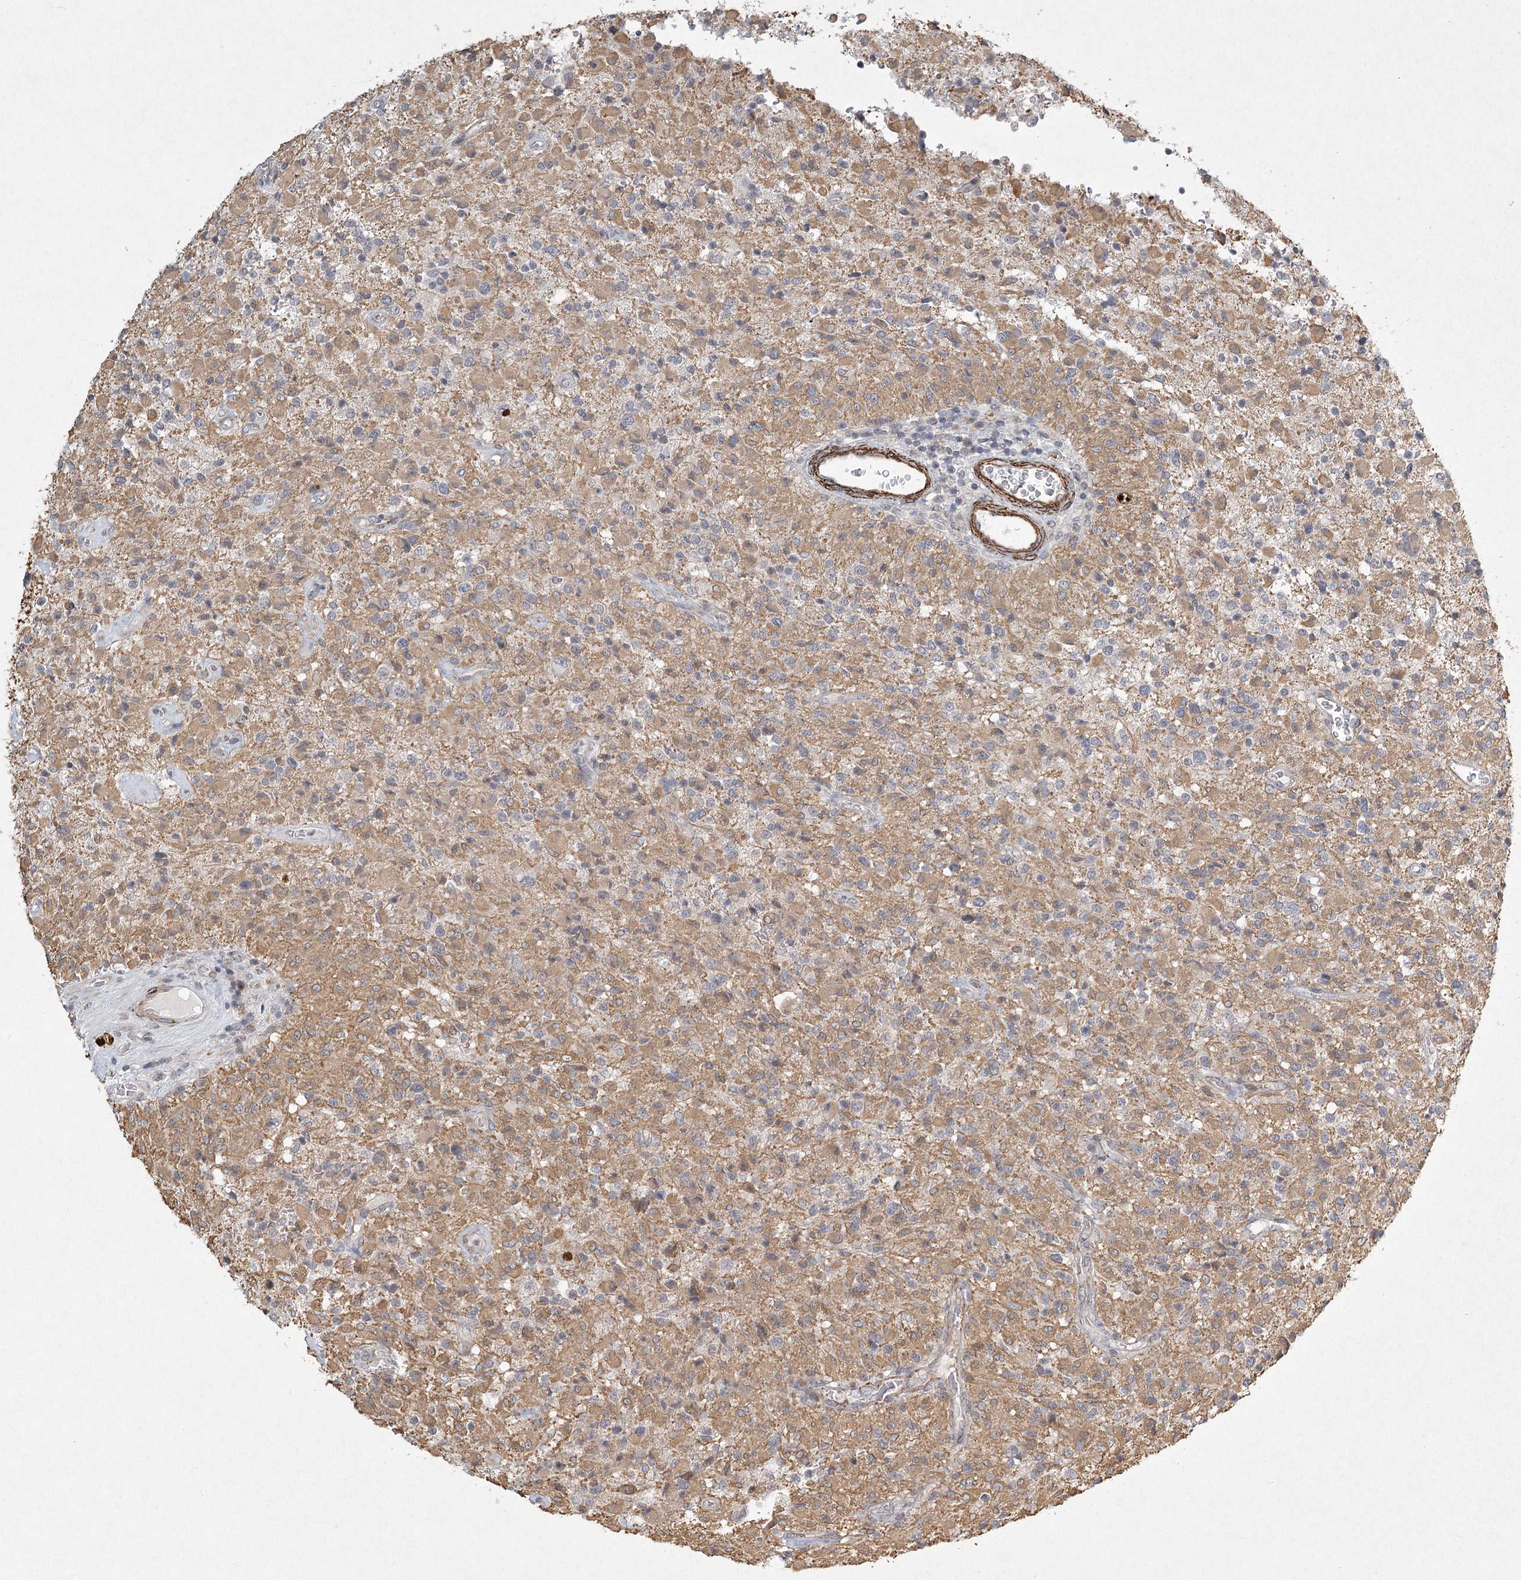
{"staining": {"intensity": "moderate", "quantity": "25%-75%", "location": "cytoplasmic/membranous"}, "tissue": "glioma", "cell_type": "Tumor cells", "image_type": "cancer", "snomed": [{"axis": "morphology", "description": "Glioma, malignant, High grade"}, {"axis": "topography", "description": "Brain"}], "caption": "Glioma stained with a protein marker displays moderate staining in tumor cells.", "gene": "MEPE", "patient": {"sex": "female", "age": 57}}